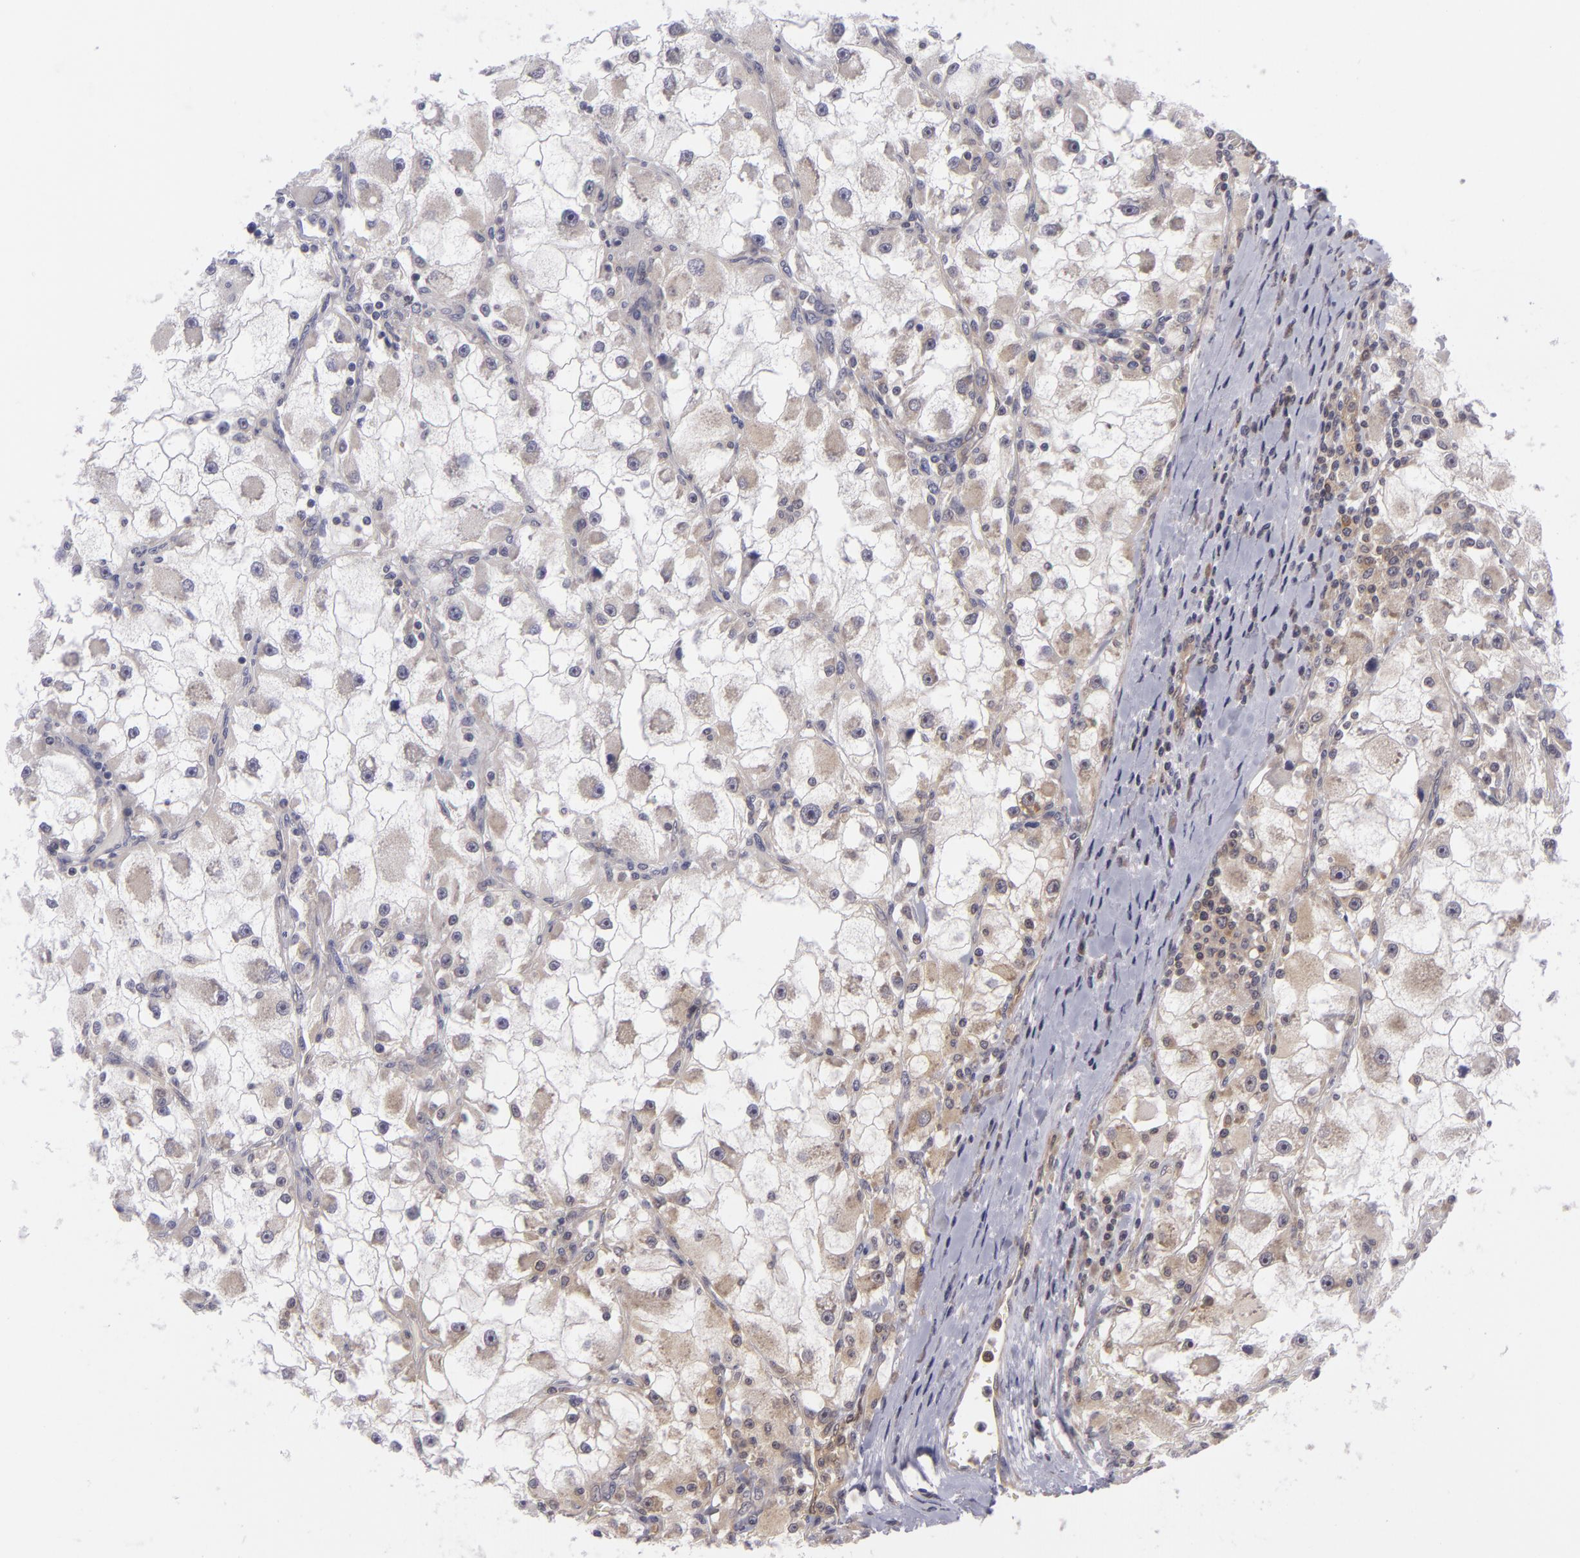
{"staining": {"intensity": "weak", "quantity": "25%-75%", "location": "cytoplasmic/membranous"}, "tissue": "renal cancer", "cell_type": "Tumor cells", "image_type": "cancer", "snomed": [{"axis": "morphology", "description": "Adenocarcinoma, NOS"}, {"axis": "topography", "description": "Kidney"}], "caption": "Immunohistochemistry of human adenocarcinoma (renal) demonstrates low levels of weak cytoplasmic/membranous expression in about 25%-75% of tumor cells.", "gene": "BCL10", "patient": {"sex": "female", "age": 73}}